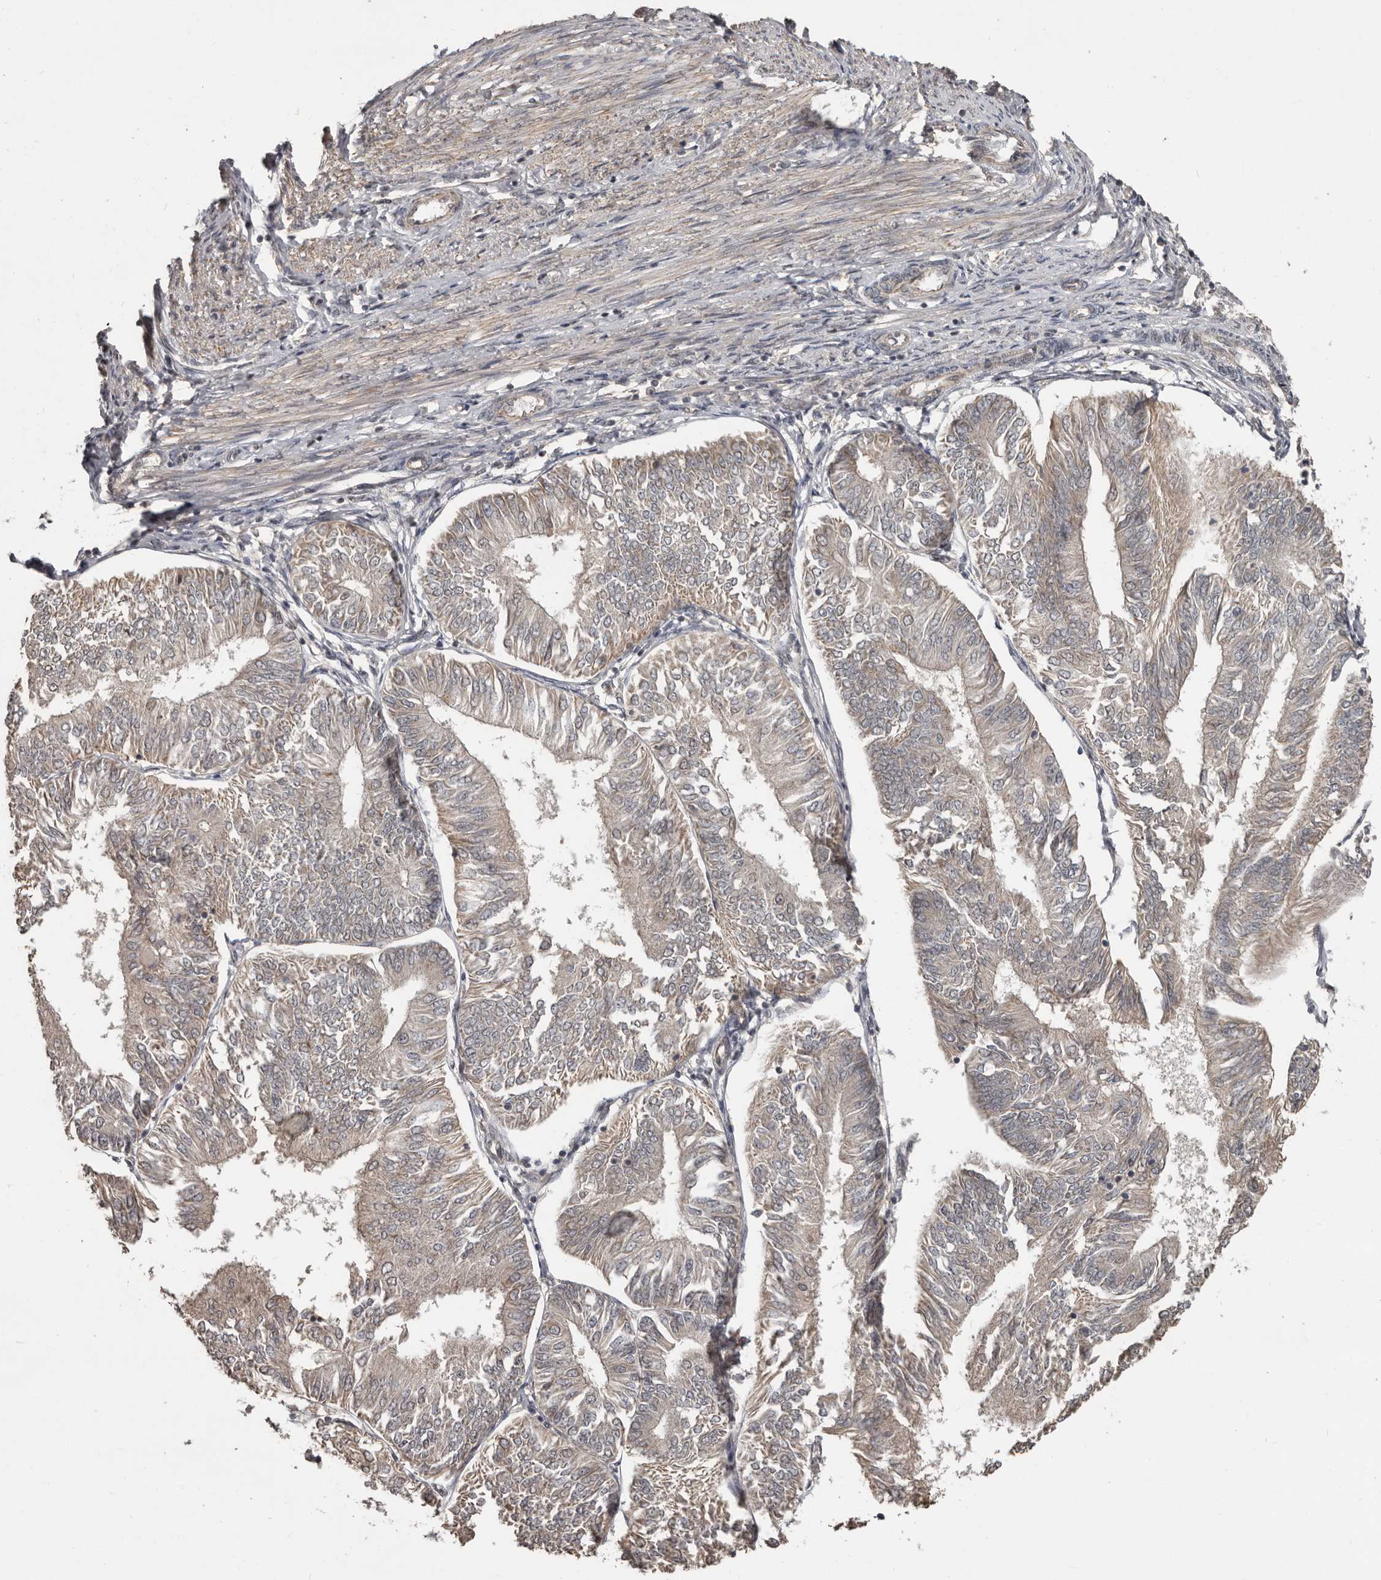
{"staining": {"intensity": "weak", "quantity": "25%-75%", "location": "cytoplasmic/membranous"}, "tissue": "endometrial cancer", "cell_type": "Tumor cells", "image_type": "cancer", "snomed": [{"axis": "morphology", "description": "Adenocarcinoma, NOS"}, {"axis": "topography", "description": "Endometrium"}], "caption": "Immunohistochemical staining of human endometrial cancer reveals low levels of weak cytoplasmic/membranous protein expression in approximately 25%-75% of tumor cells.", "gene": "ZFP14", "patient": {"sex": "female", "age": 58}}